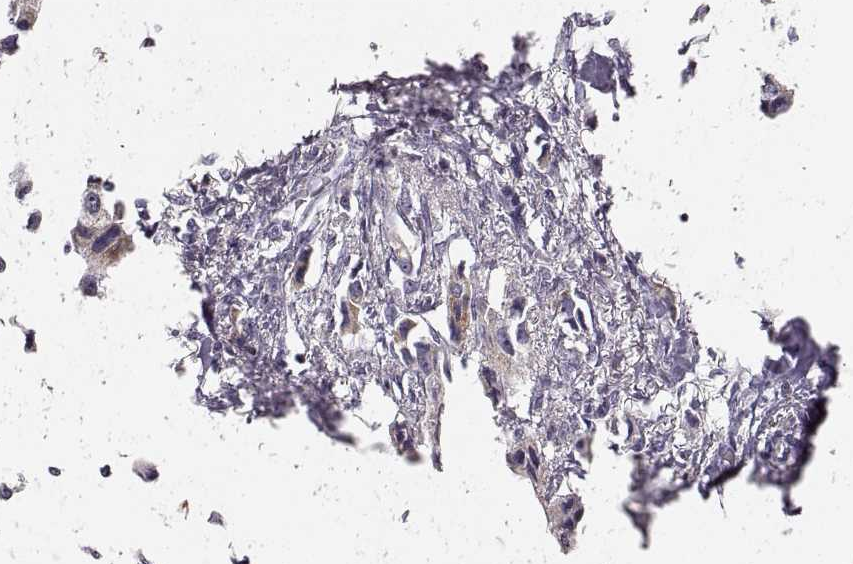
{"staining": {"intensity": "negative", "quantity": "none", "location": "none"}, "tissue": "breast cancer", "cell_type": "Tumor cells", "image_type": "cancer", "snomed": [{"axis": "morphology", "description": "Duct carcinoma"}, {"axis": "topography", "description": "Breast"}], "caption": "Tumor cells are negative for protein expression in human breast cancer.", "gene": "RDH13", "patient": {"sex": "female", "age": 80}}